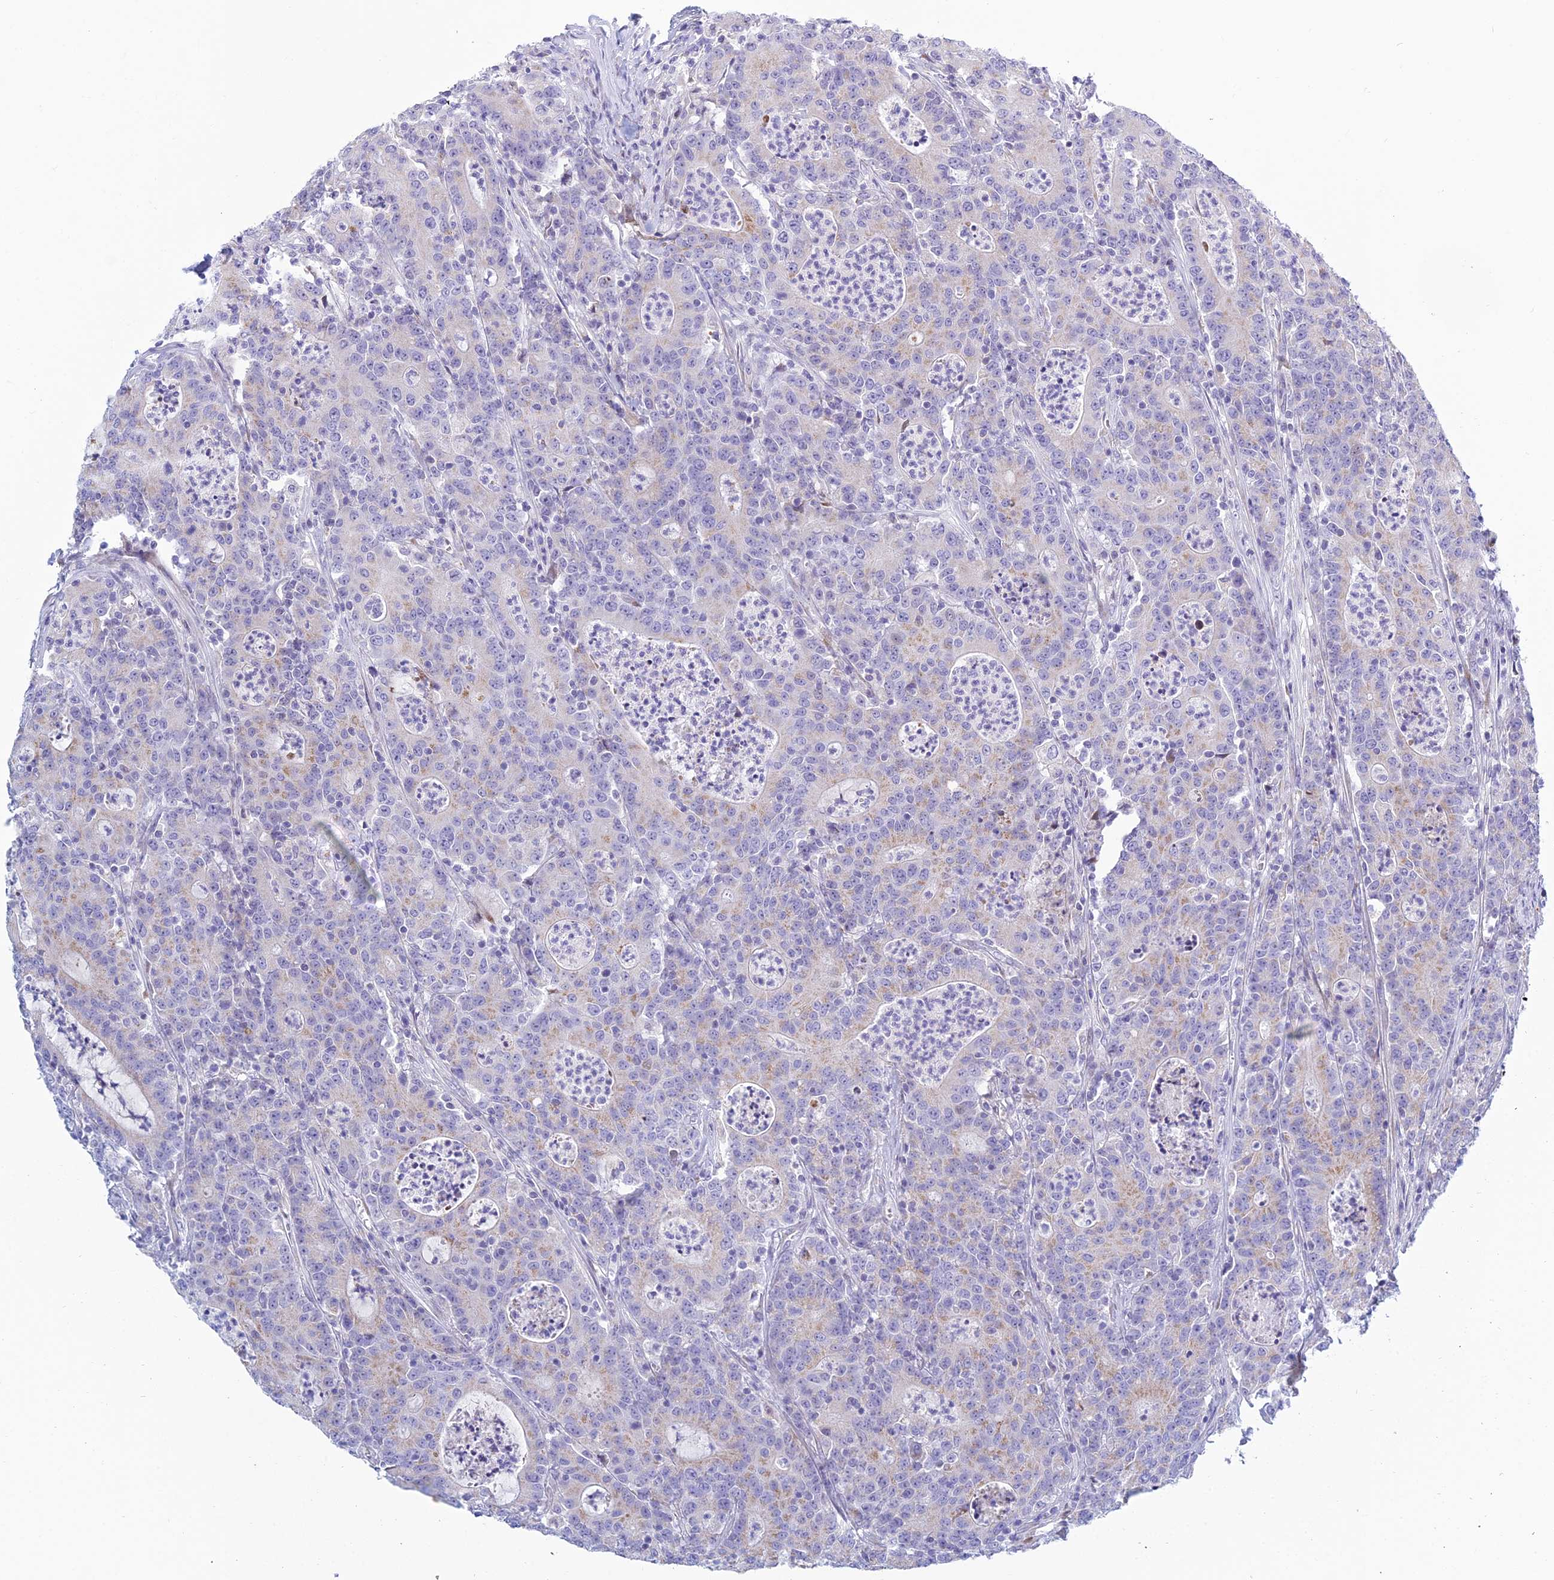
{"staining": {"intensity": "weak", "quantity": "<25%", "location": "cytoplasmic/membranous"}, "tissue": "colorectal cancer", "cell_type": "Tumor cells", "image_type": "cancer", "snomed": [{"axis": "morphology", "description": "Adenocarcinoma, NOS"}, {"axis": "topography", "description": "Colon"}], "caption": "Tumor cells are negative for protein expression in human colorectal adenocarcinoma.", "gene": "PRR13", "patient": {"sex": "male", "age": 83}}